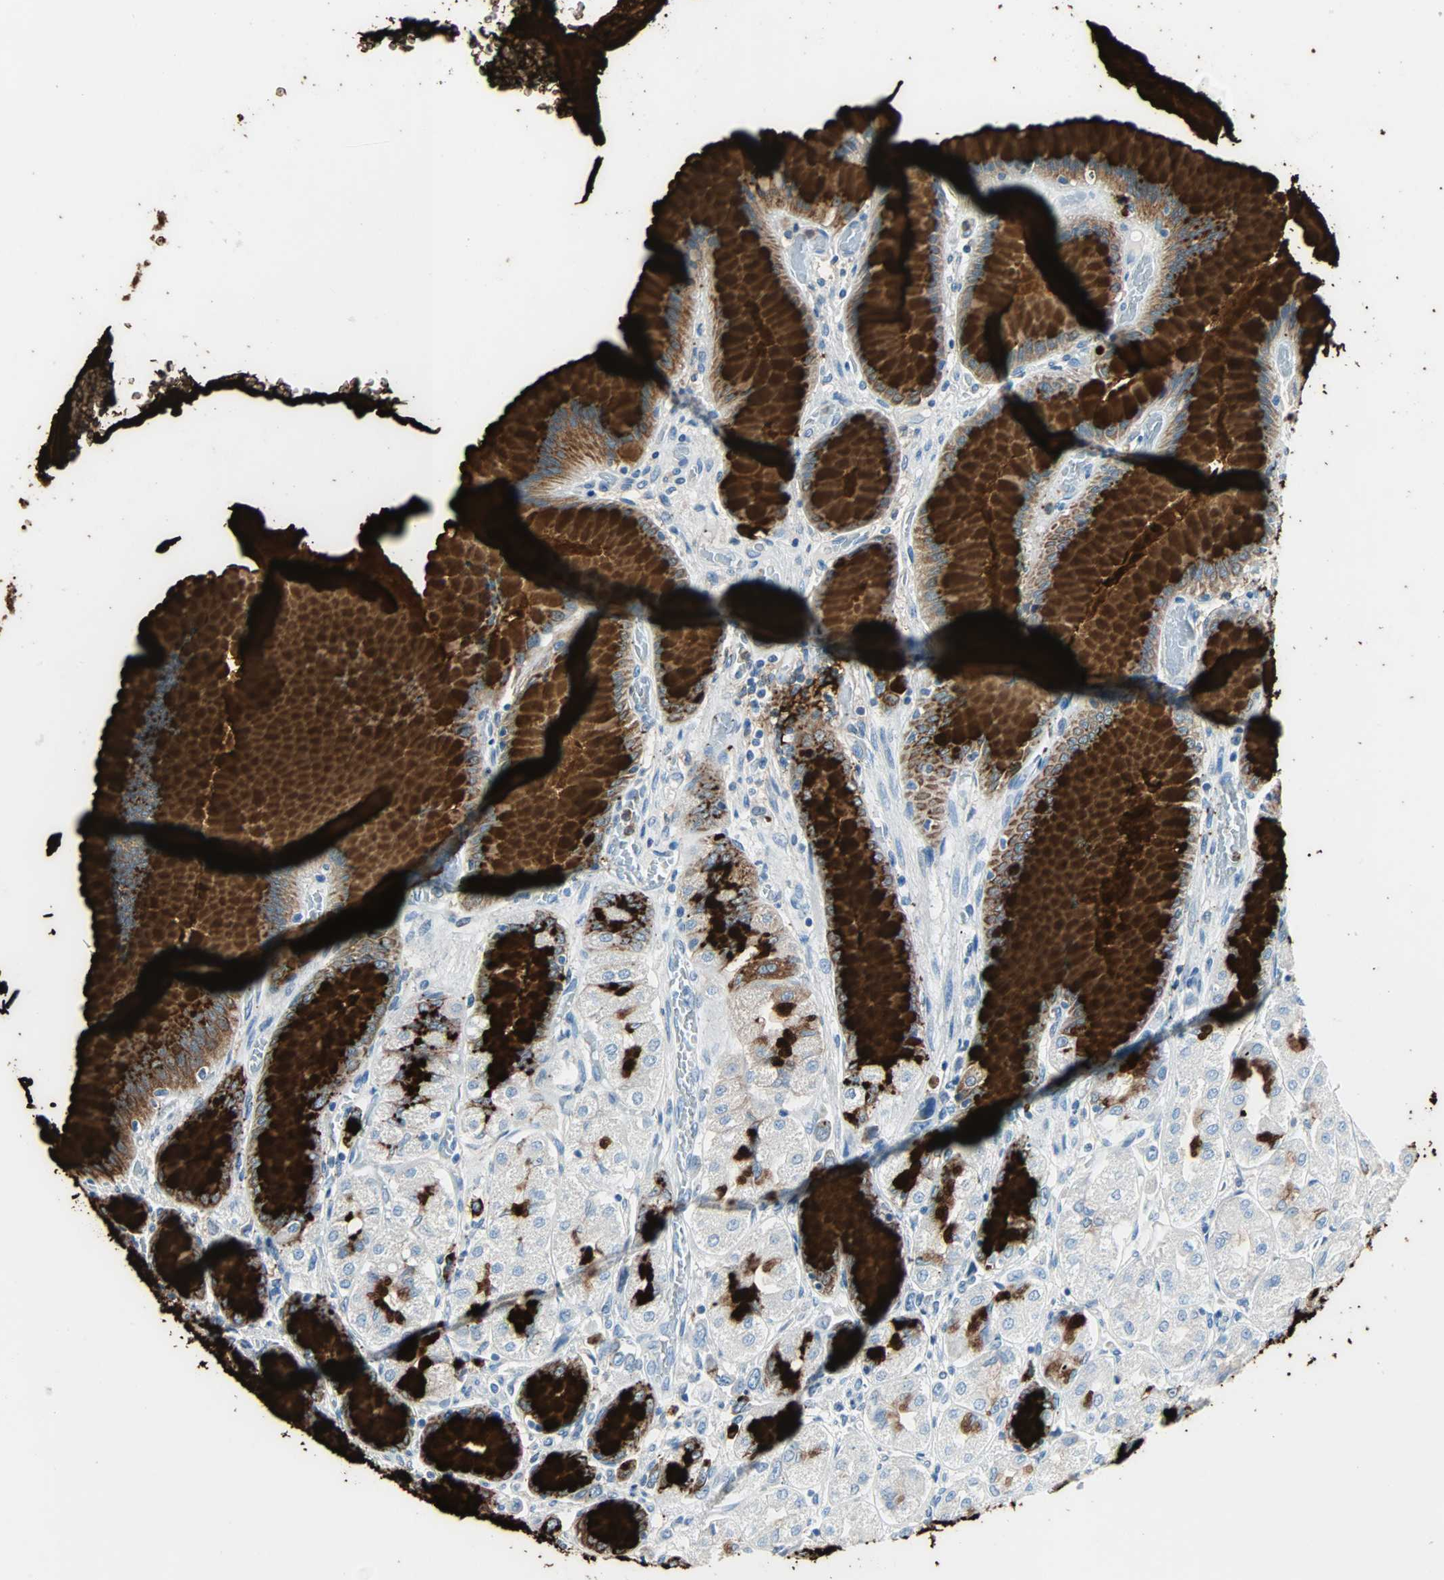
{"staining": {"intensity": "strong", "quantity": "25%-75%", "location": "cytoplasmic/membranous"}, "tissue": "stomach", "cell_type": "Glandular cells", "image_type": "normal", "snomed": [{"axis": "morphology", "description": "Normal tissue, NOS"}, {"axis": "morphology", "description": "Adenocarcinoma, NOS"}, {"axis": "topography", "description": "Stomach"}, {"axis": "topography", "description": "Stomach, lower"}], "caption": "The image displays staining of normal stomach, revealing strong cytoplasmic/membranous protein staining (brown color) within glandular cells.", "gene": "CLEC4A", "patient": {"sex": "female", "age": 65}}